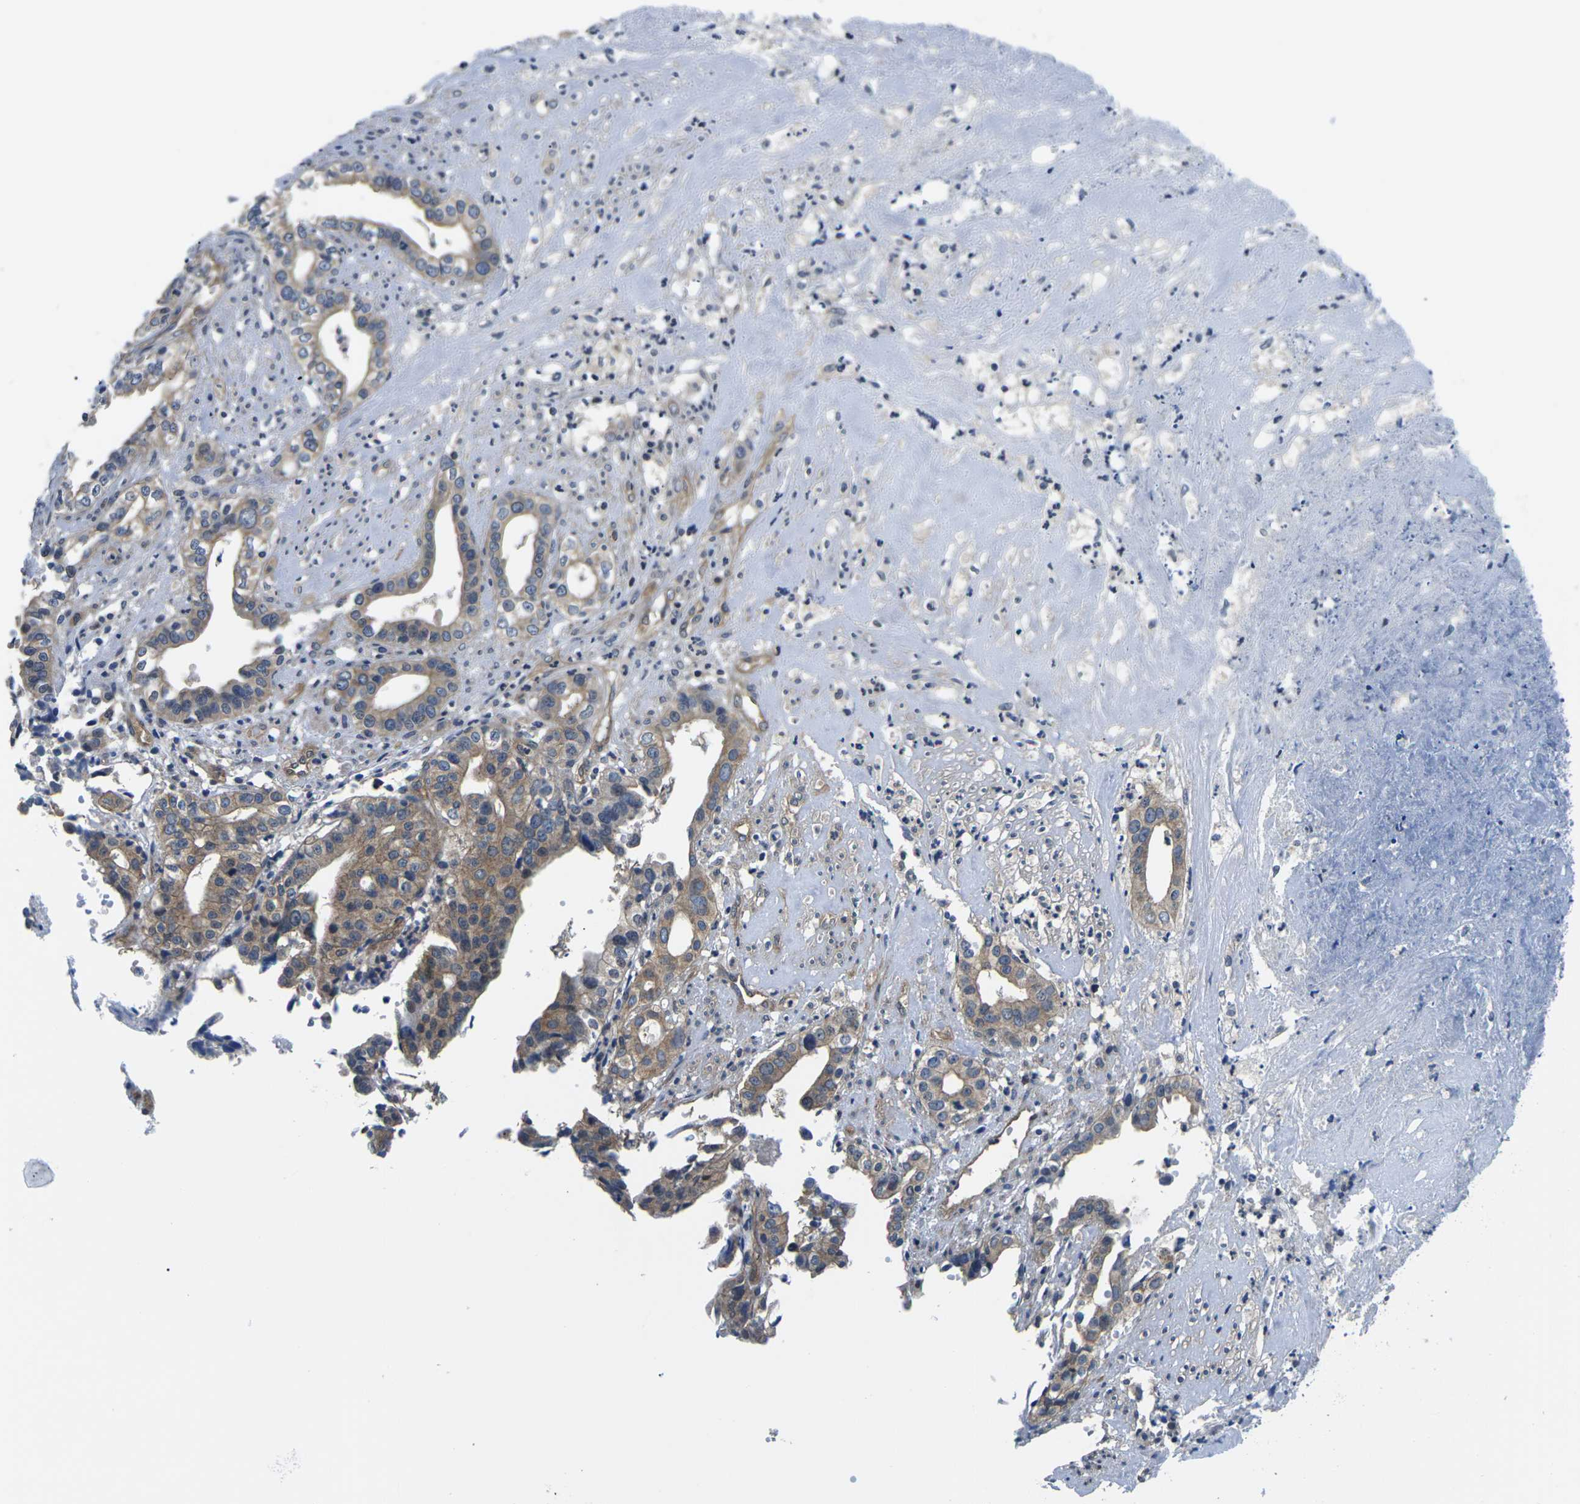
{"staining": {"intensity": "moderate", "quantity": ">75%", "location": "cytoplasmic/membranous"}, "tissue": "liver cancer", "cell_type": "Tumor cells", "image_type": "cancer", "snomed": [{"axis": "morphology", "description": "Cholangiocarcinoma"}, {"axis": "topography", "description": "Liver"}], "caption": "Protein positivity by IHC reveals moderate cytoplasmic/membranous staining in approximately >75% of tumor cells in cholangiocarcinoma (liver).", "gene": "GSK3B", "patient": {"sex": "female", "age": 61}}